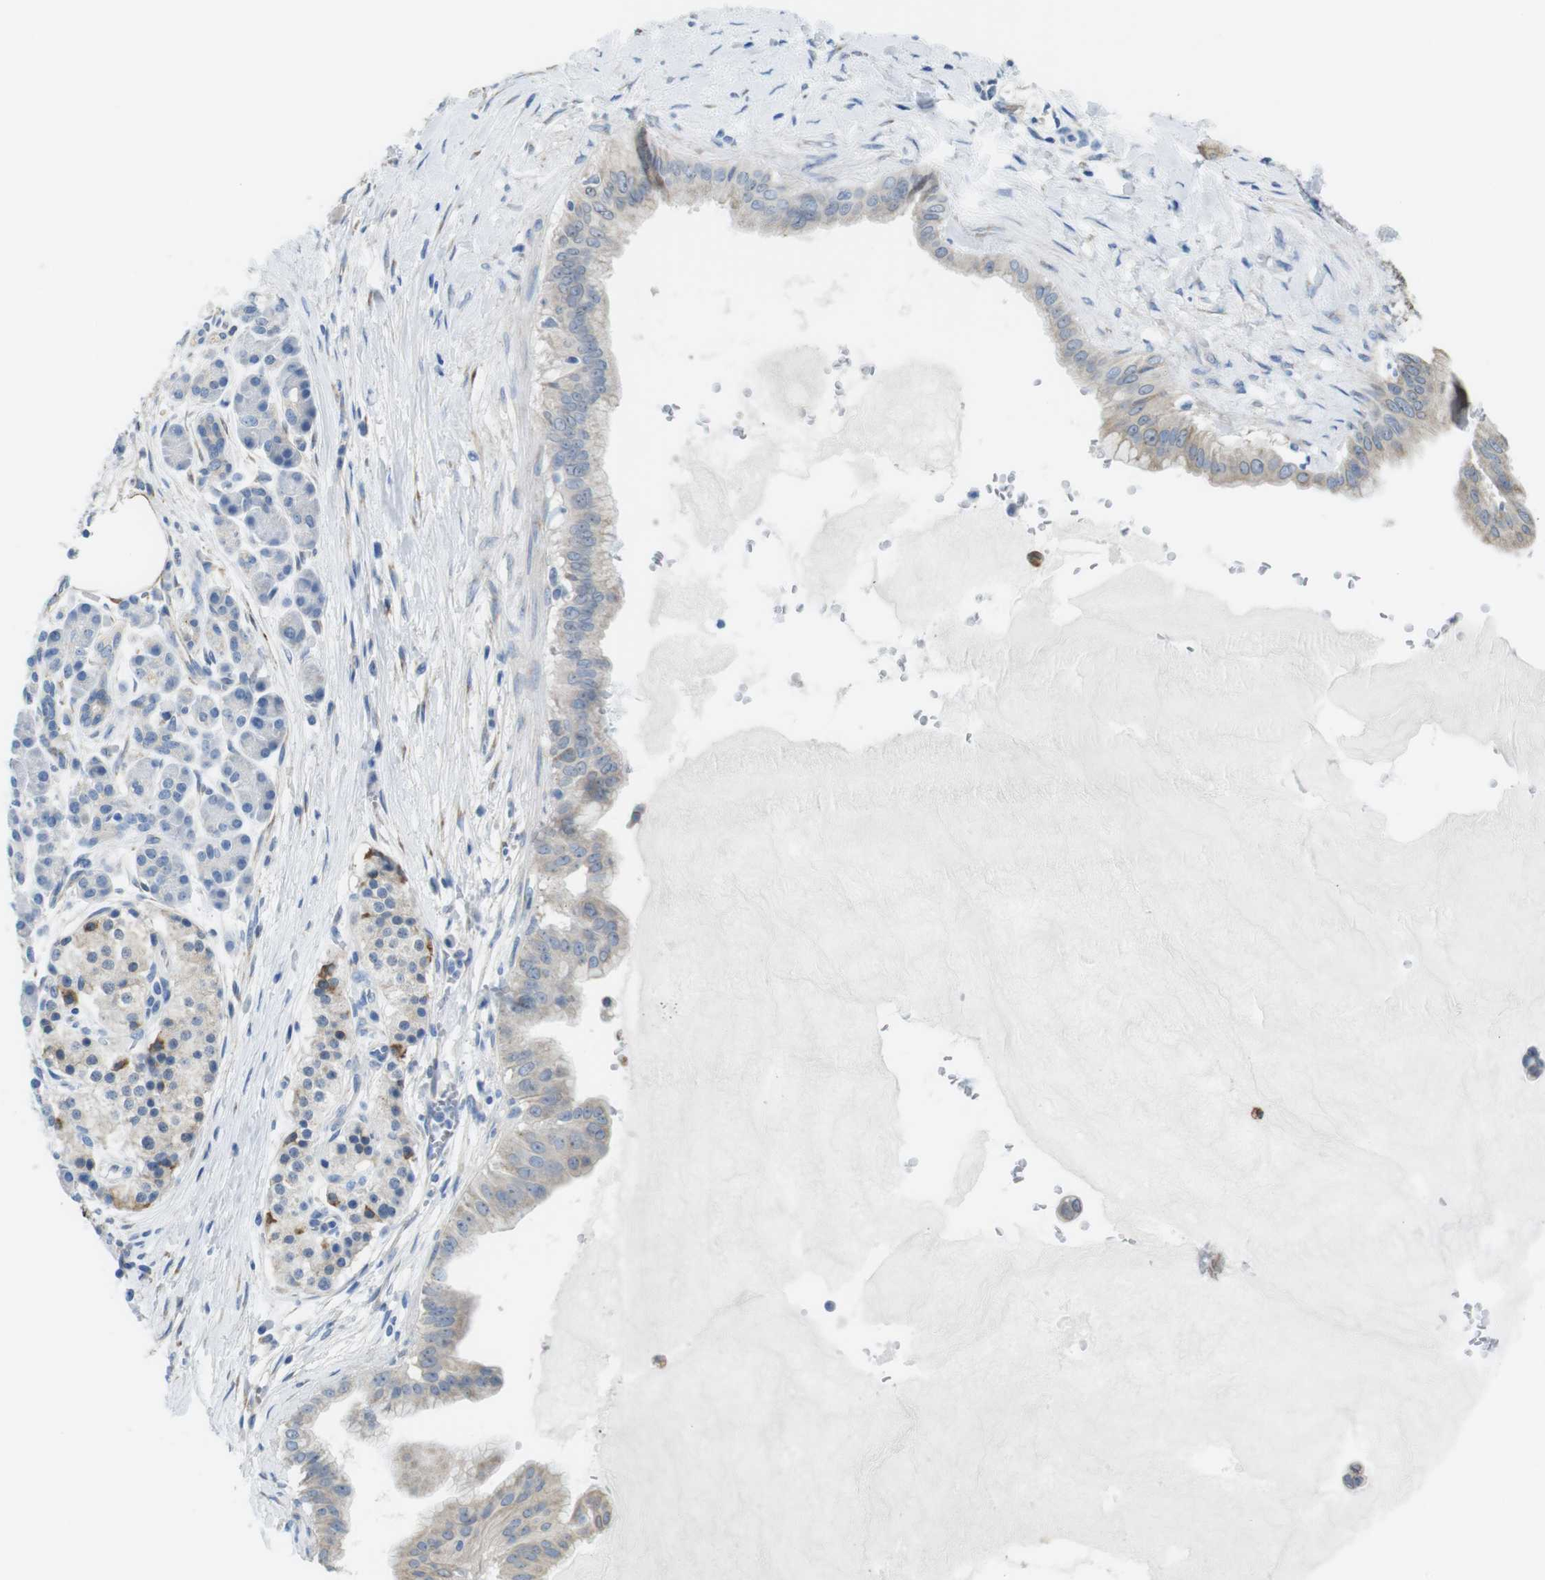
{"staining": {"intensity": "weak", "quantity": "<25%", "location": "cytoplasmic/membranous"}, "tissue": "pancreatic cancer", "cell_type": "Tumor cells", "image_type": "cancer", "snomed": [{"axis": "morphology", "description": "Adenocarcinoma, NOS"}, {"axis": "topography", "description": "Pancreas"}], "caption": "The IHC image has no significant positivity in tumor cells of pancreatic cancer tissue. (Brightfield microscopy of DAB immunohistochemistry (IHC) at high magnification).", "gene": "CDH8", "patient": {"sex": "male", "age": 55}}